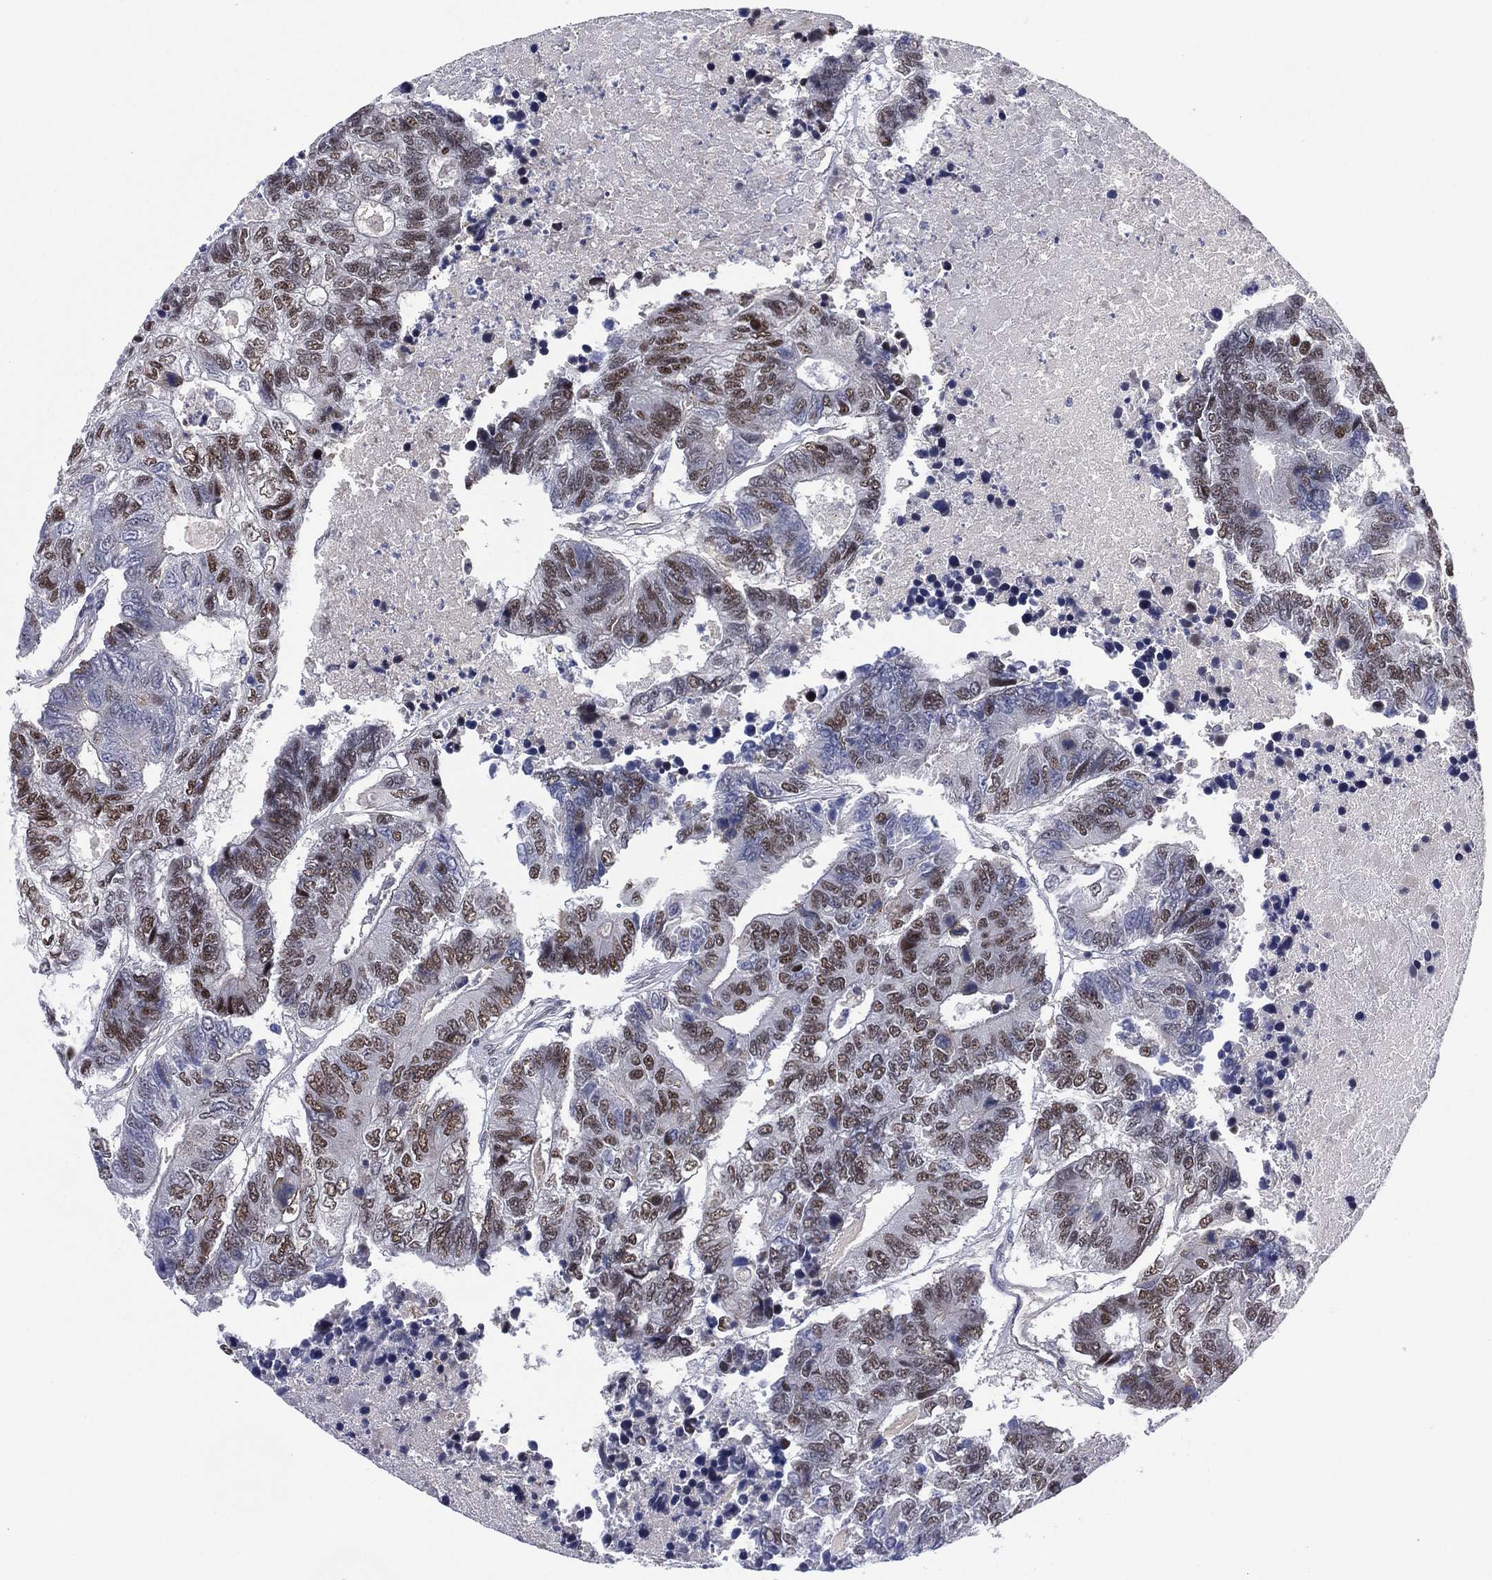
{"staining": {"intensity": "moderate", "quantity": "25%-75%", "location": "nuclear"}, "tissue": "colorectal cancer", "cell_type": "Tumor cells", "image_type": "cancer", "snomed": [{"axis": "morphology", "description": "Adenocarcinoma, NOS"}, {"axis": "topography", "description": "Colon"}], "caption": "A brown stain labels moderate nuclear expression of a protein in human adenocarcinoma (colorectal) tumor cells.", "gene": "GSE1", "patient": {"sex": "female", "age": 48}}